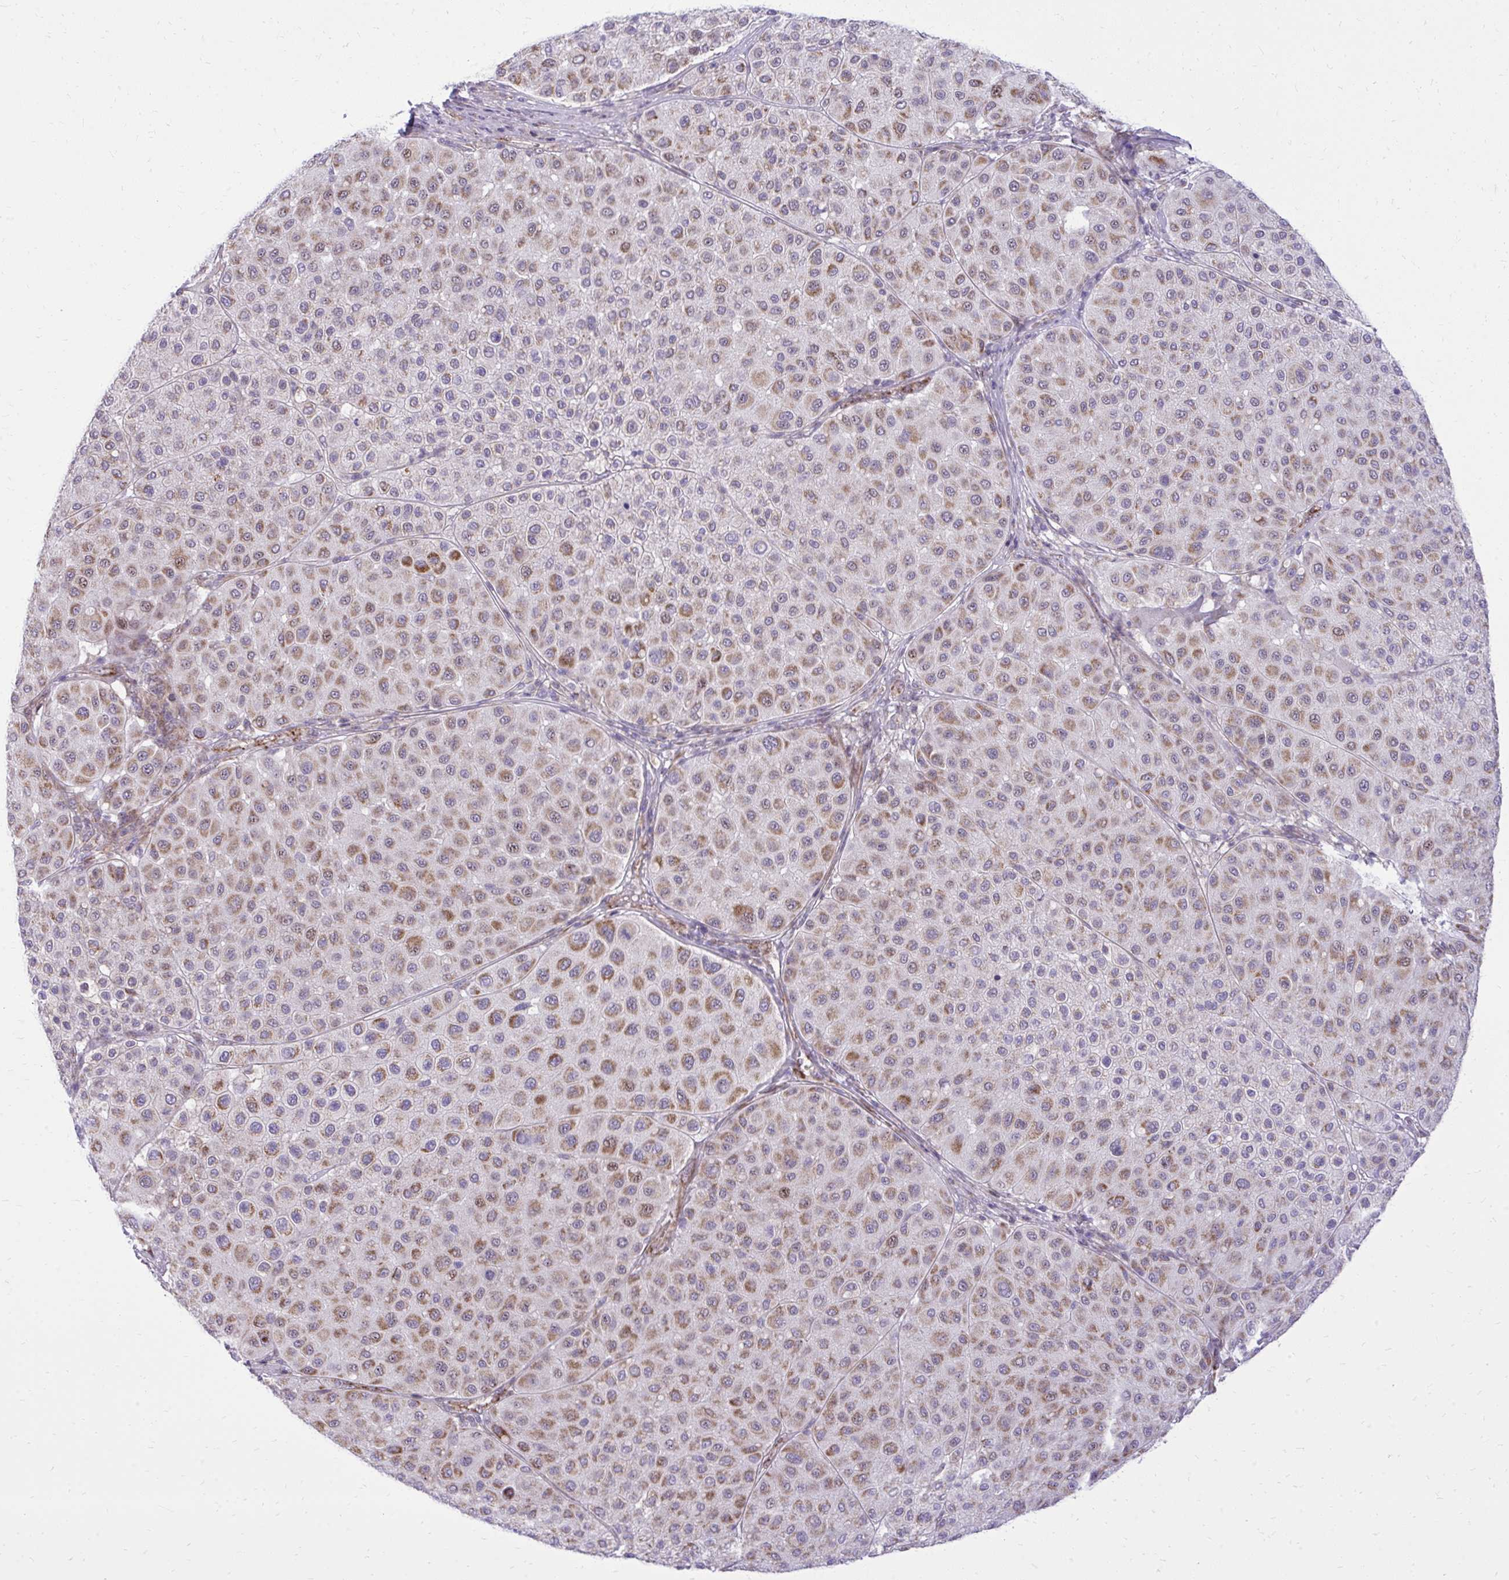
{"staining": {"intensity": "moderate", "quantity": ">75%", "location": "cytoplasmic/membranous"}, "tissue": "melanoma", "cell_type": "Tumor cells", "image_type": "cancer", "snomed": [{"axis": "morphology", "description": "Malignant melanoma, Metastatic site"}, {"axis": "topography", "description": "Smooth muscle"}], "caption": "High-magnification brightfield microscopy of malignant melanoma (metastatic site) stained with DAB (3,3'-diaminobenzidine) (brown) and counterstained with hematoxylin (blue). tumor cells exhibit moderate cytoplasmic/membranous positivity is identified in approximately>75% of cells. (DAB (3,3'-diaminobenzidine) IHC, brown staining for protein, blue staining for nuclei).", "gene": "GPRIN3", "patient": {"sex": "male", "age": 41}}